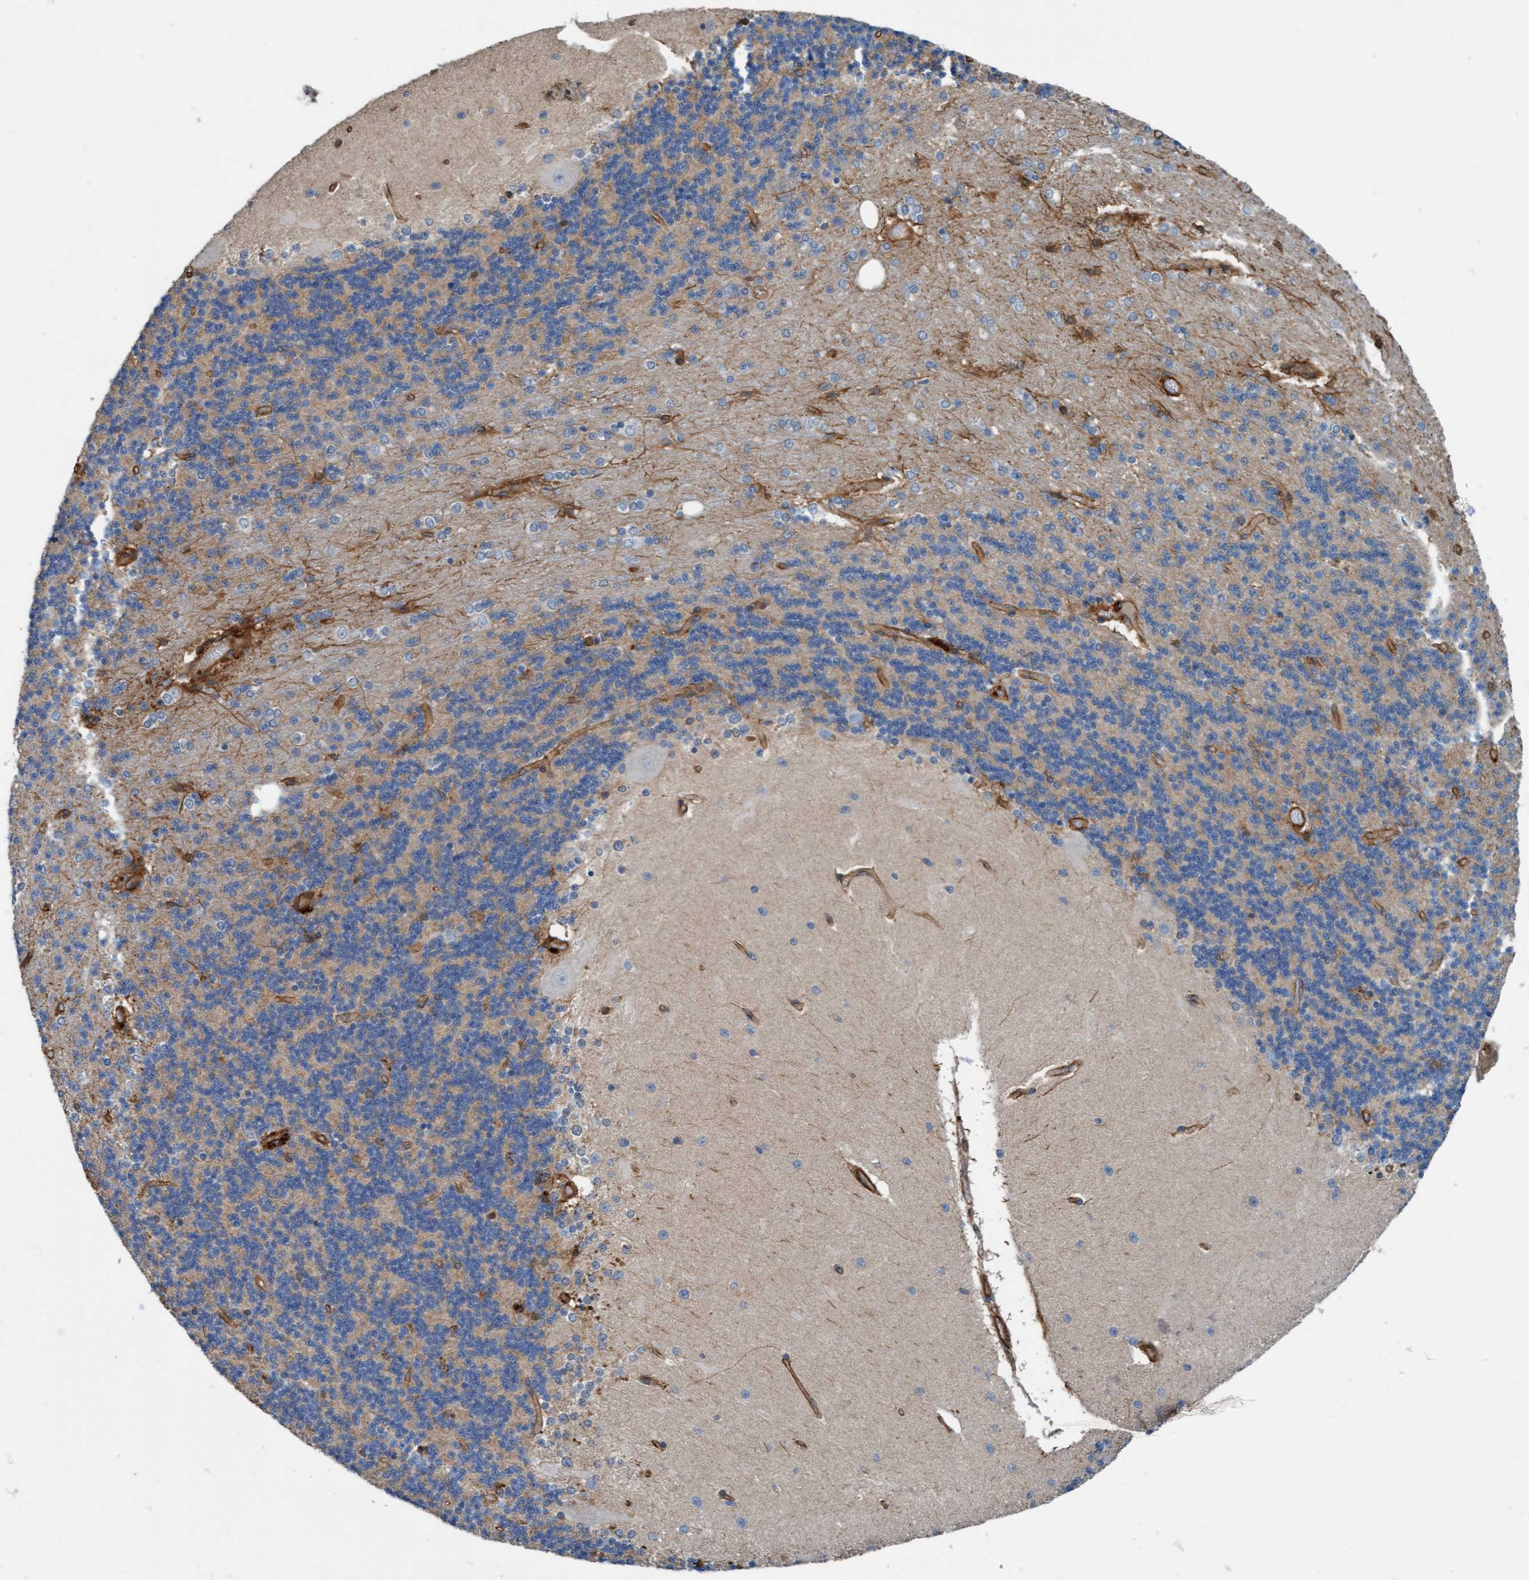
{"staining": {"intensity": "weak", "quantity": "<25%", "location": "cytoplasmic/membranous"}, "tissue": "cerebellum", "cell_type": "Cells in granular layer", "image_type": "normal", "snomed": [{"axis": "morphology", "description": "Normal tissue, NOS"}, {"axis": "topography", "description": "Cerebellum"}], "caption": "Photomicrograph shows no significant protein staining in cells in granular layer of normal cerebellum. (DAB (3,3'-diaminobenzidine) immunohistochemistry visualized using brightfield microscopy, high magnification).", "gene": "STXBP4", "patient": {"sex": "female", "age": 54}}